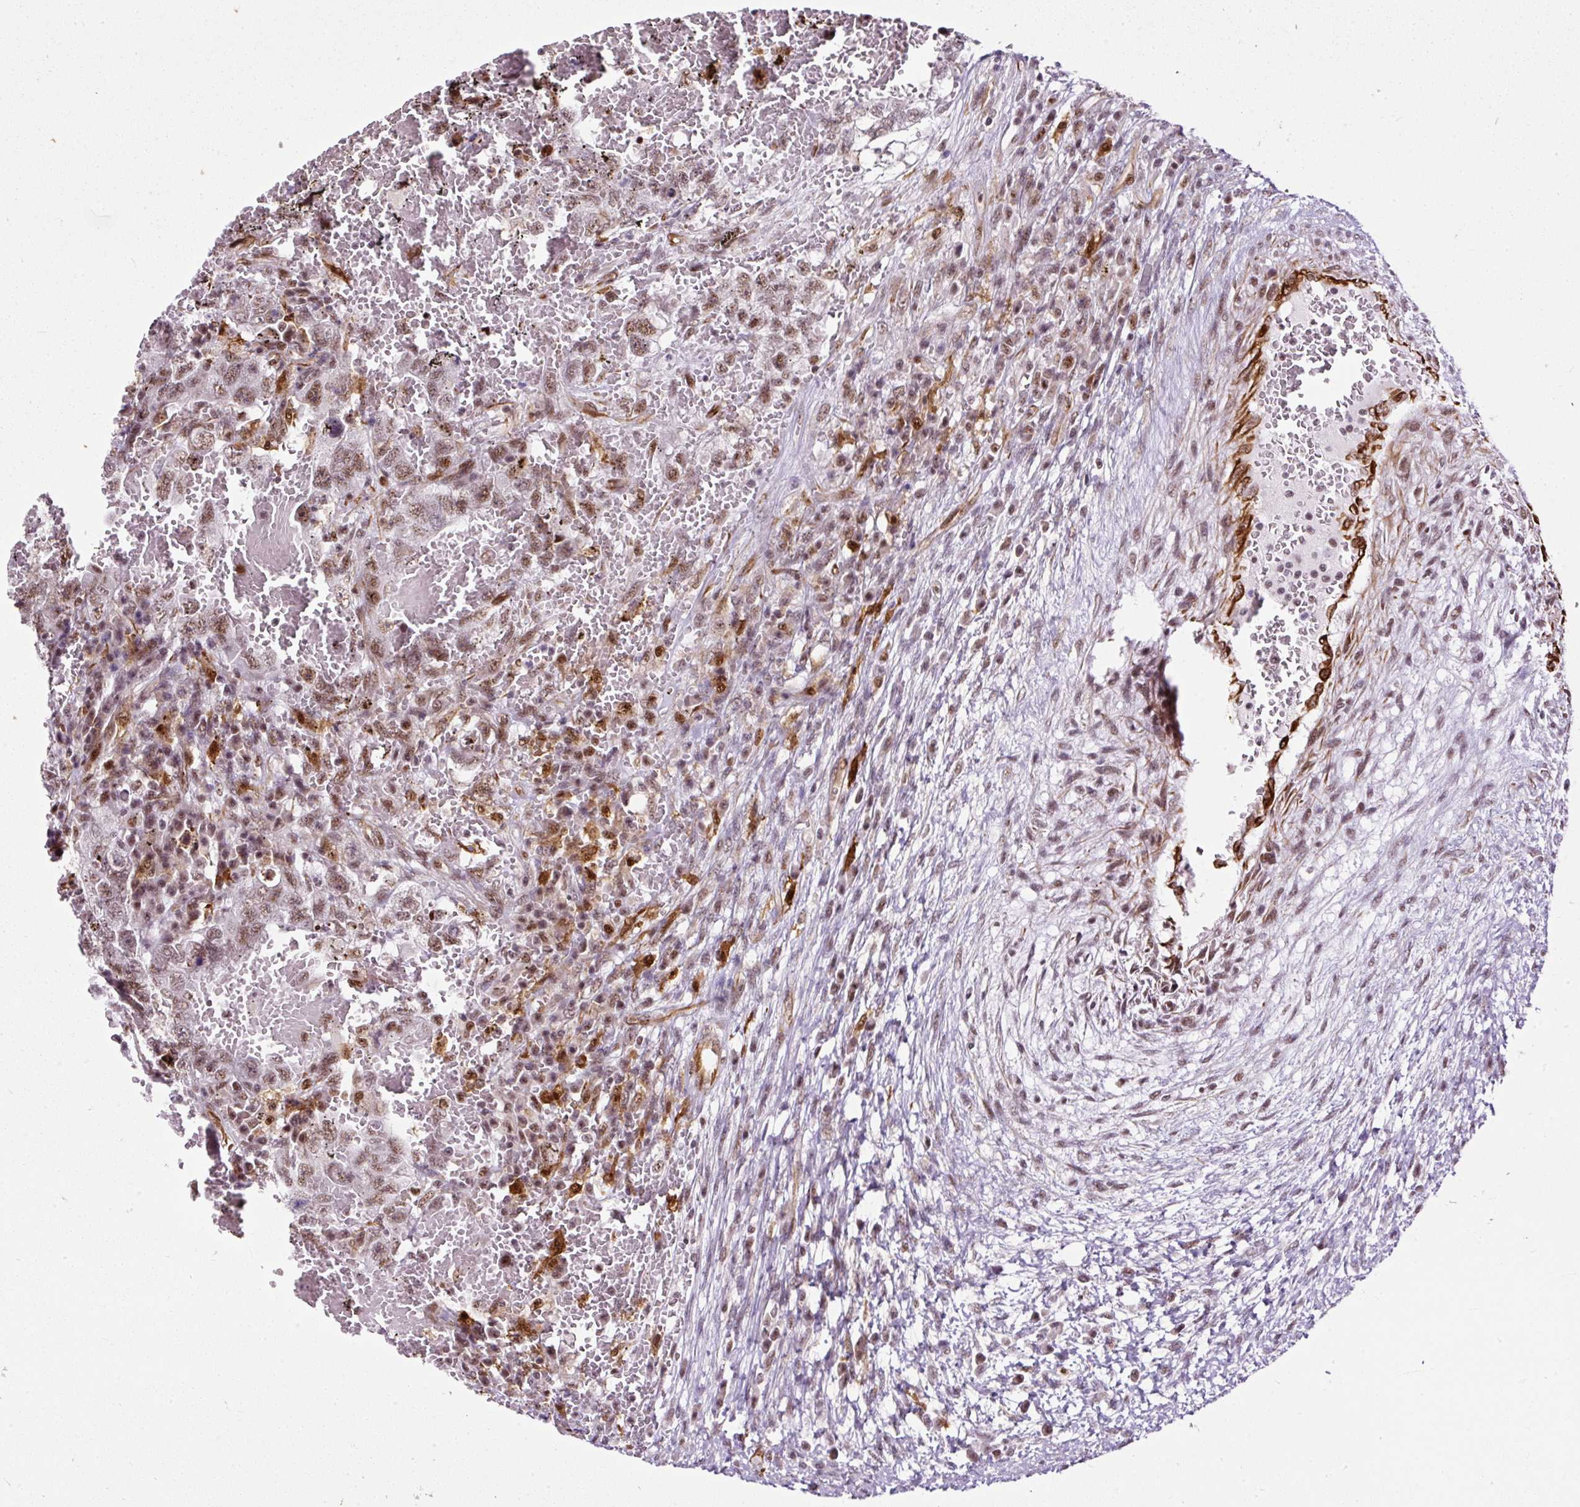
{"staining": {"intensity": "moderate", "quantity": ">75%", "location": "nuclear"}, "tissue": "testis cancer", "cell_type": "Tumor cells", "image_type": "cancer", "snomed": [{"axis": "morphology", "description": "Carcinoma, Embryonal, NOS"}, {"axis": "topography", "description": "Testis"}], "caption": "A photomicrograph showing moderate nuclear staining in about >75% of tumor cells in testis cancer, as visualized by brown immunohistochemical staining.", "gene": "LUC7L2", "patient": {"sex": "male", "age": 26}}